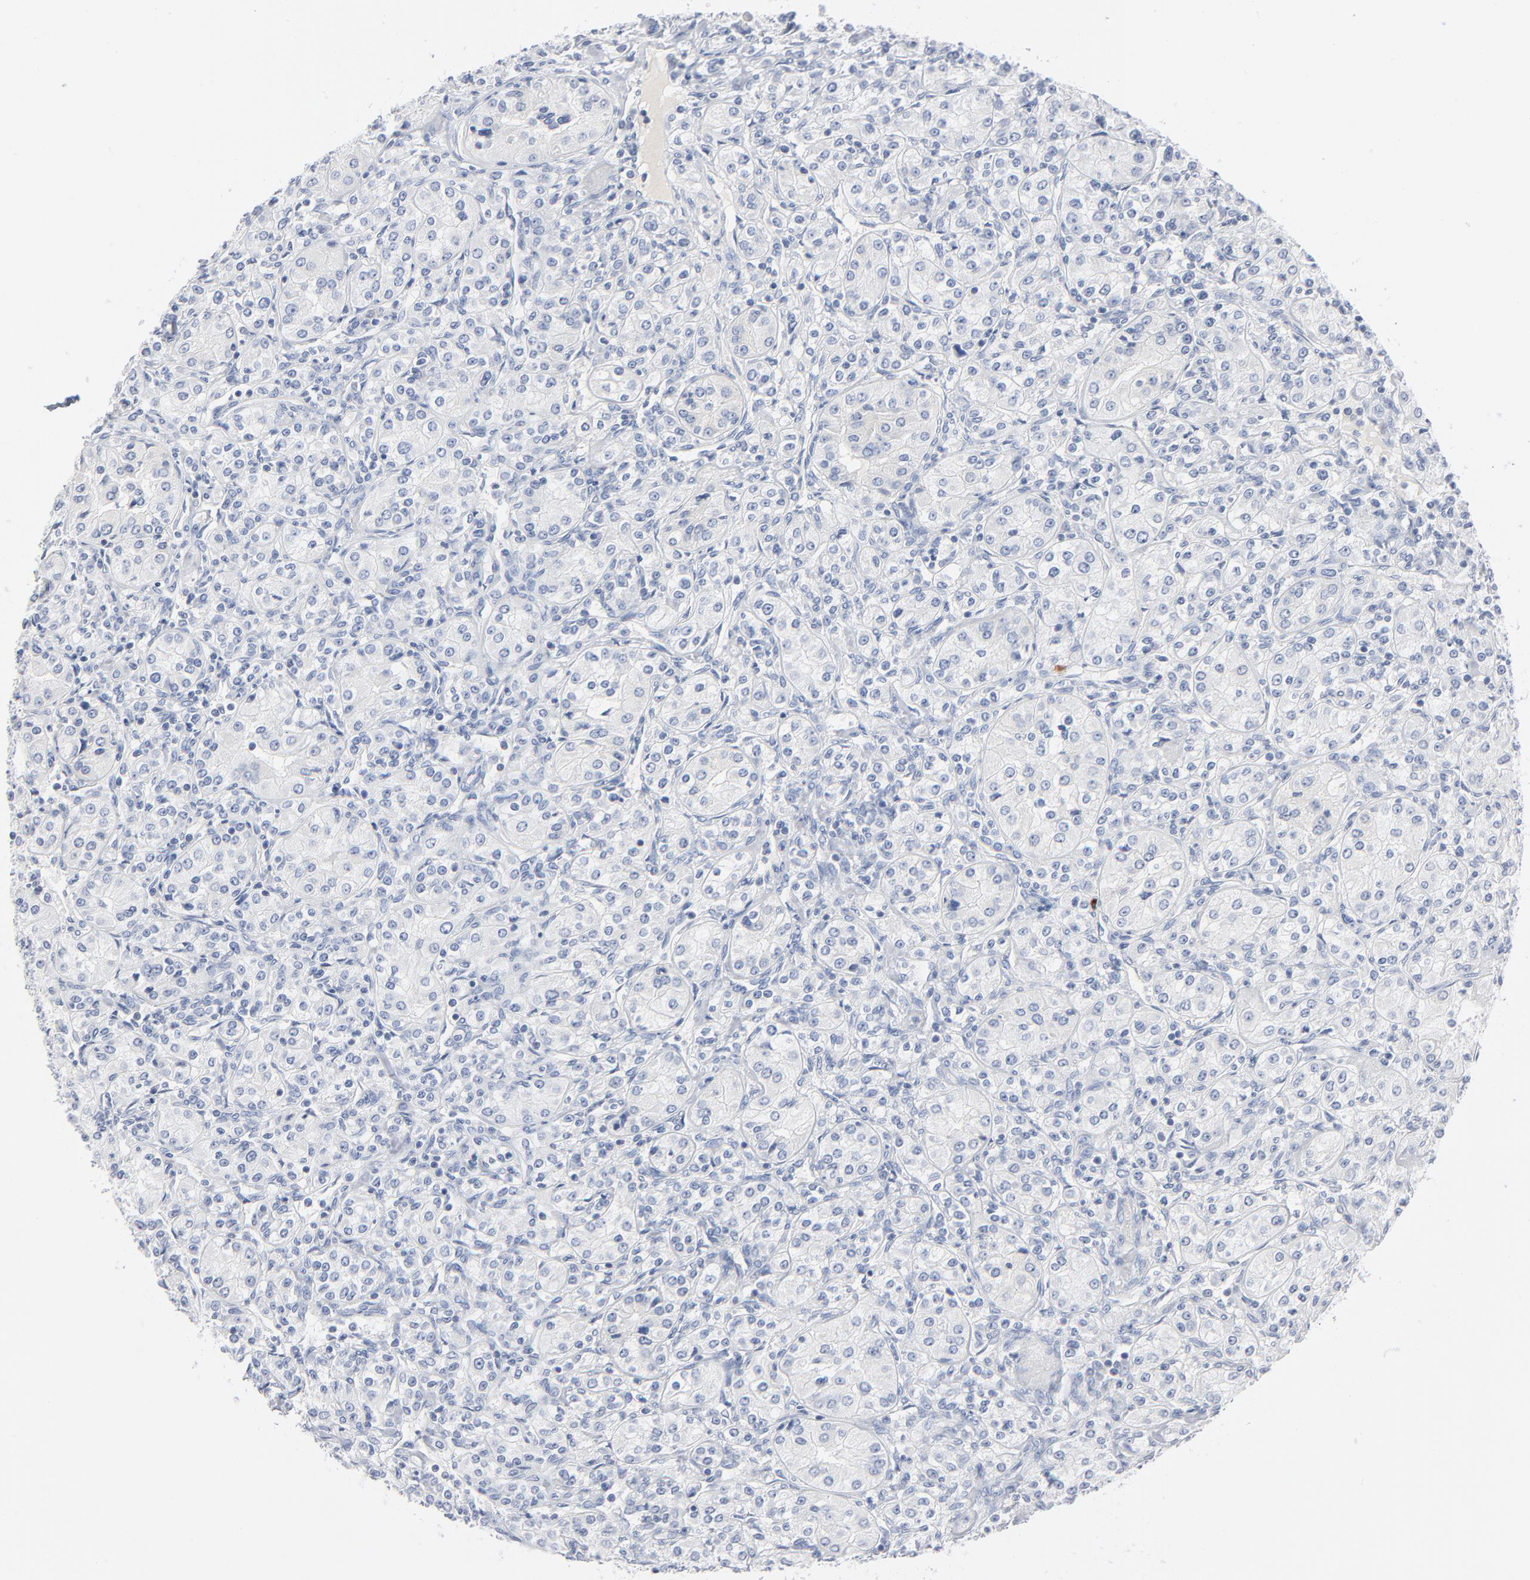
{"staining": {"intensity": "negative", "quantity": "none", "location": "none"}, "tissue": "renal cancer", "cell_type": "Tumor cells", "image_type": "cancer", "snomed": [{"axis": "morphology", "description": "Adenocarcinoma, NOS"}, {"axis": "topography", "description": "Kidney"}], "caption": "A photomicrograph of renal cancer (adenocarcinoma) stained for a protein displays no brown staining in tumor cells.", "gene": "PTK2B", "patient": {"sex": "male", "age": 77}}